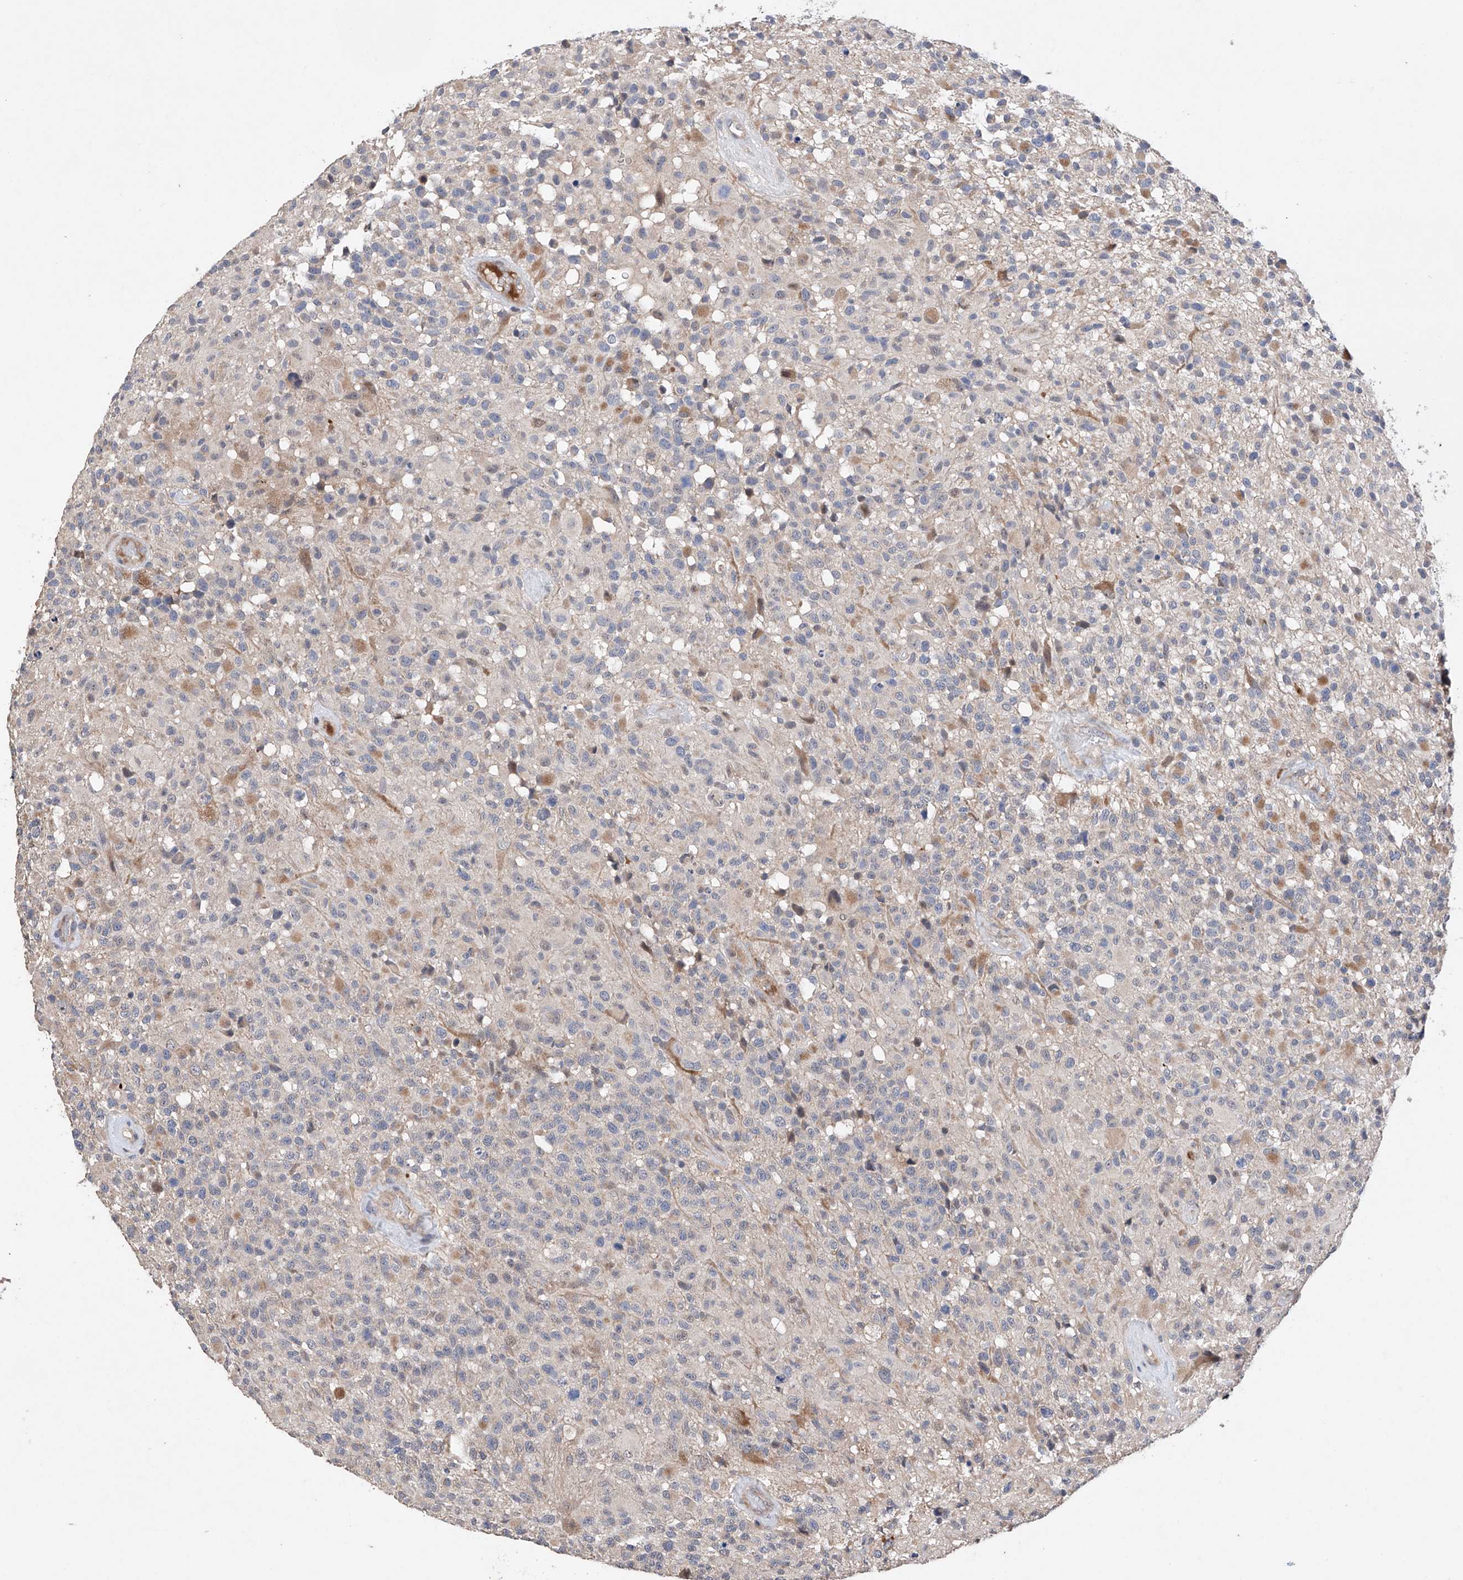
{"staining": {"intensity": "moderate", "quantity": "<25%", "location": "cytoplasmic/membranous"}, "tissue": "glioma", "cell_type": "Tumor cells", "image_type": "cancer", "snomed": [{"axis": "morphology", "description": "Glioma, malignant, High grade"}, {"axis": "morphology", "description": "Glioblastoma, NOS"}, {"axis": "topography", "description": "Brain"}], "caption": "Glioma stained with IHC displays moderate cytoplasmic/membranous staining in approximately <25% of tumor cells.", "gene": "AFG1L", "patient": {"sex": "male", "age": 60}}